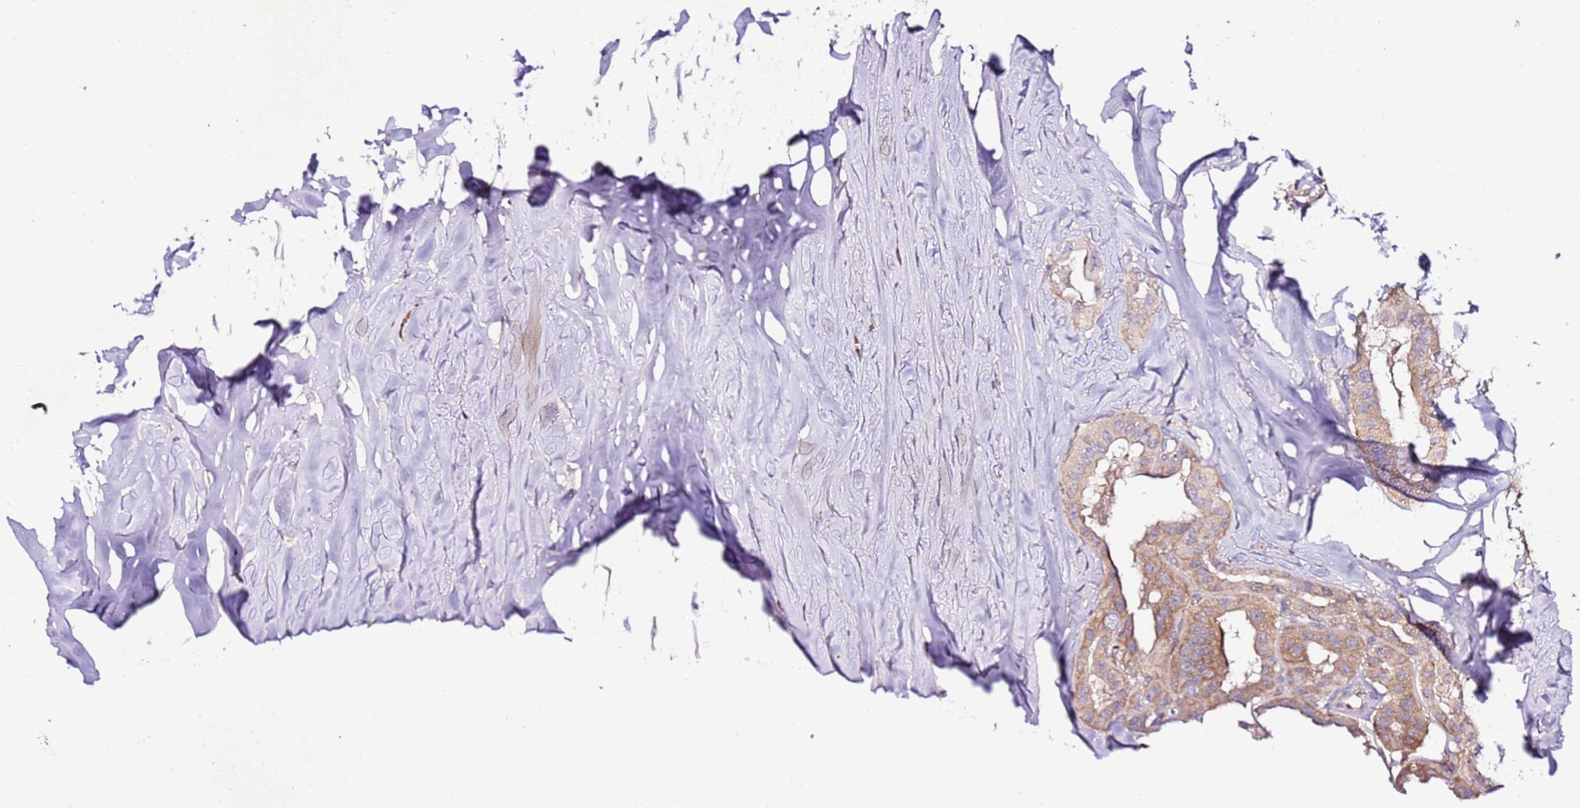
{"staining": {"intensity": "moderate", "quantity": ">75%", "location": "cytoplasmic/membranous"}, "tissue": "thyroid cancer", "cell_type": "Tumor cells", "image_type": "cancer", "snomed": [{"axis": "morphology", "description": "Papillary adenocarcinoma, NOS"}, {"axis": "topography", "description": "Thyroid gland"}], "caption": "An immunohistochemistry micrograph of neoplastic tissue is shown. Protein staining in brown labels moderate cytoplasmic/membranous positivity in thyroid papillary adenocarcinoma within tumor cells.", "gene": "FLVCR1", "patient": {"sex": "female", "age": 59}}